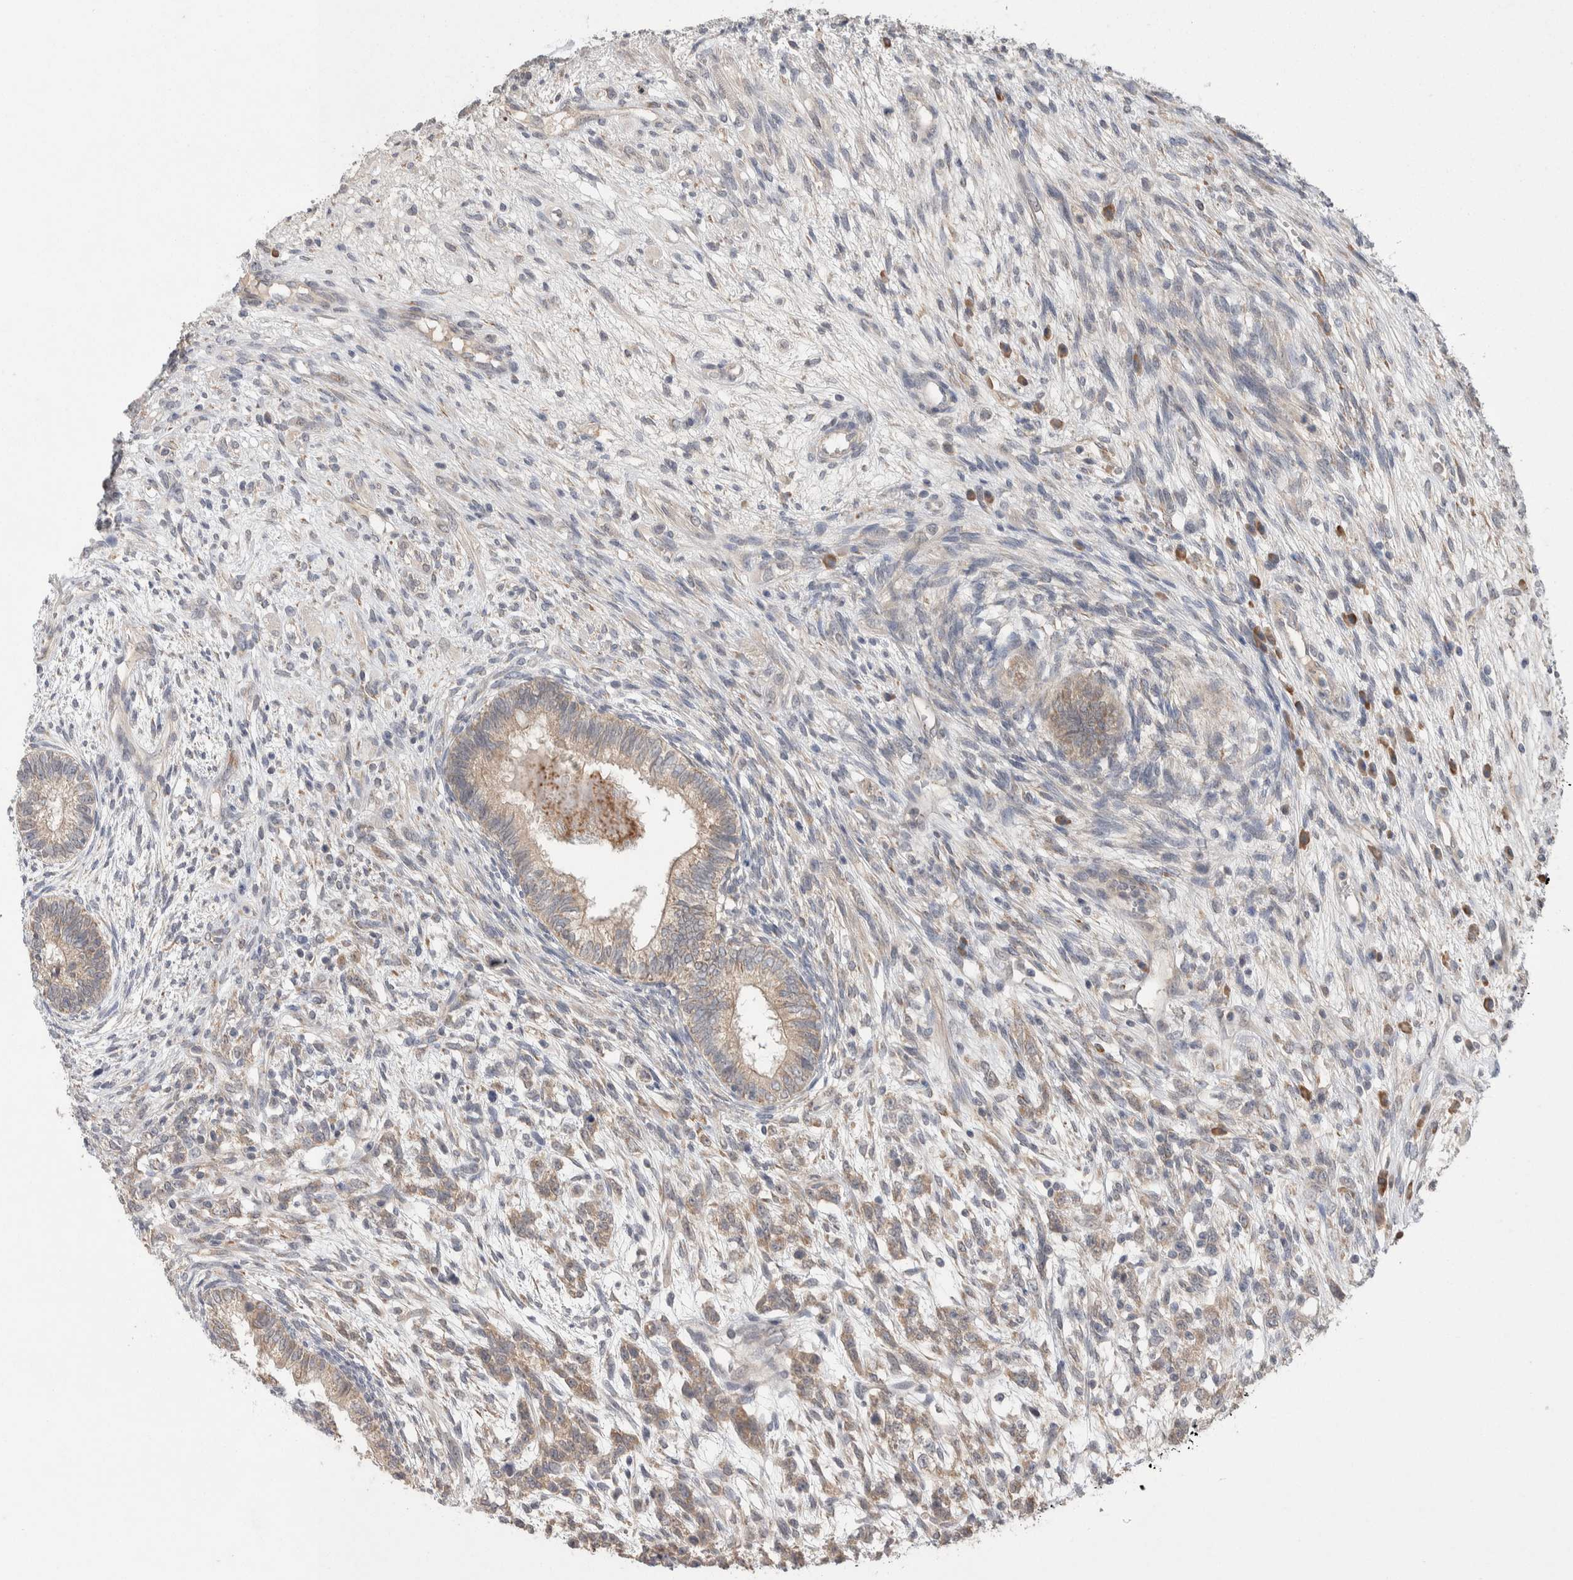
{"staining": {"intensity": "weak", "quantity": "25%-75%", "location": "cytoplasmic/membranous"}, "tissue": "testis cancer", "cell_type": "Tumor cells", "image_type": "cancer", "snomed": [{"axis": "morphology", "description": "Seminoma, NOS"}, {"axis": "morphology", "description": "Carcinoma, Embryonal, NOS"}, {"axis": "topography", "description": "Testis"}], "caption": "An image of testis seminoma stained for a protein demonstrates weak cytoplasmic/membranous brown staining in tumor cells.", "gene": "CUL2", "patient": {"sex": "male", "age": 28}}